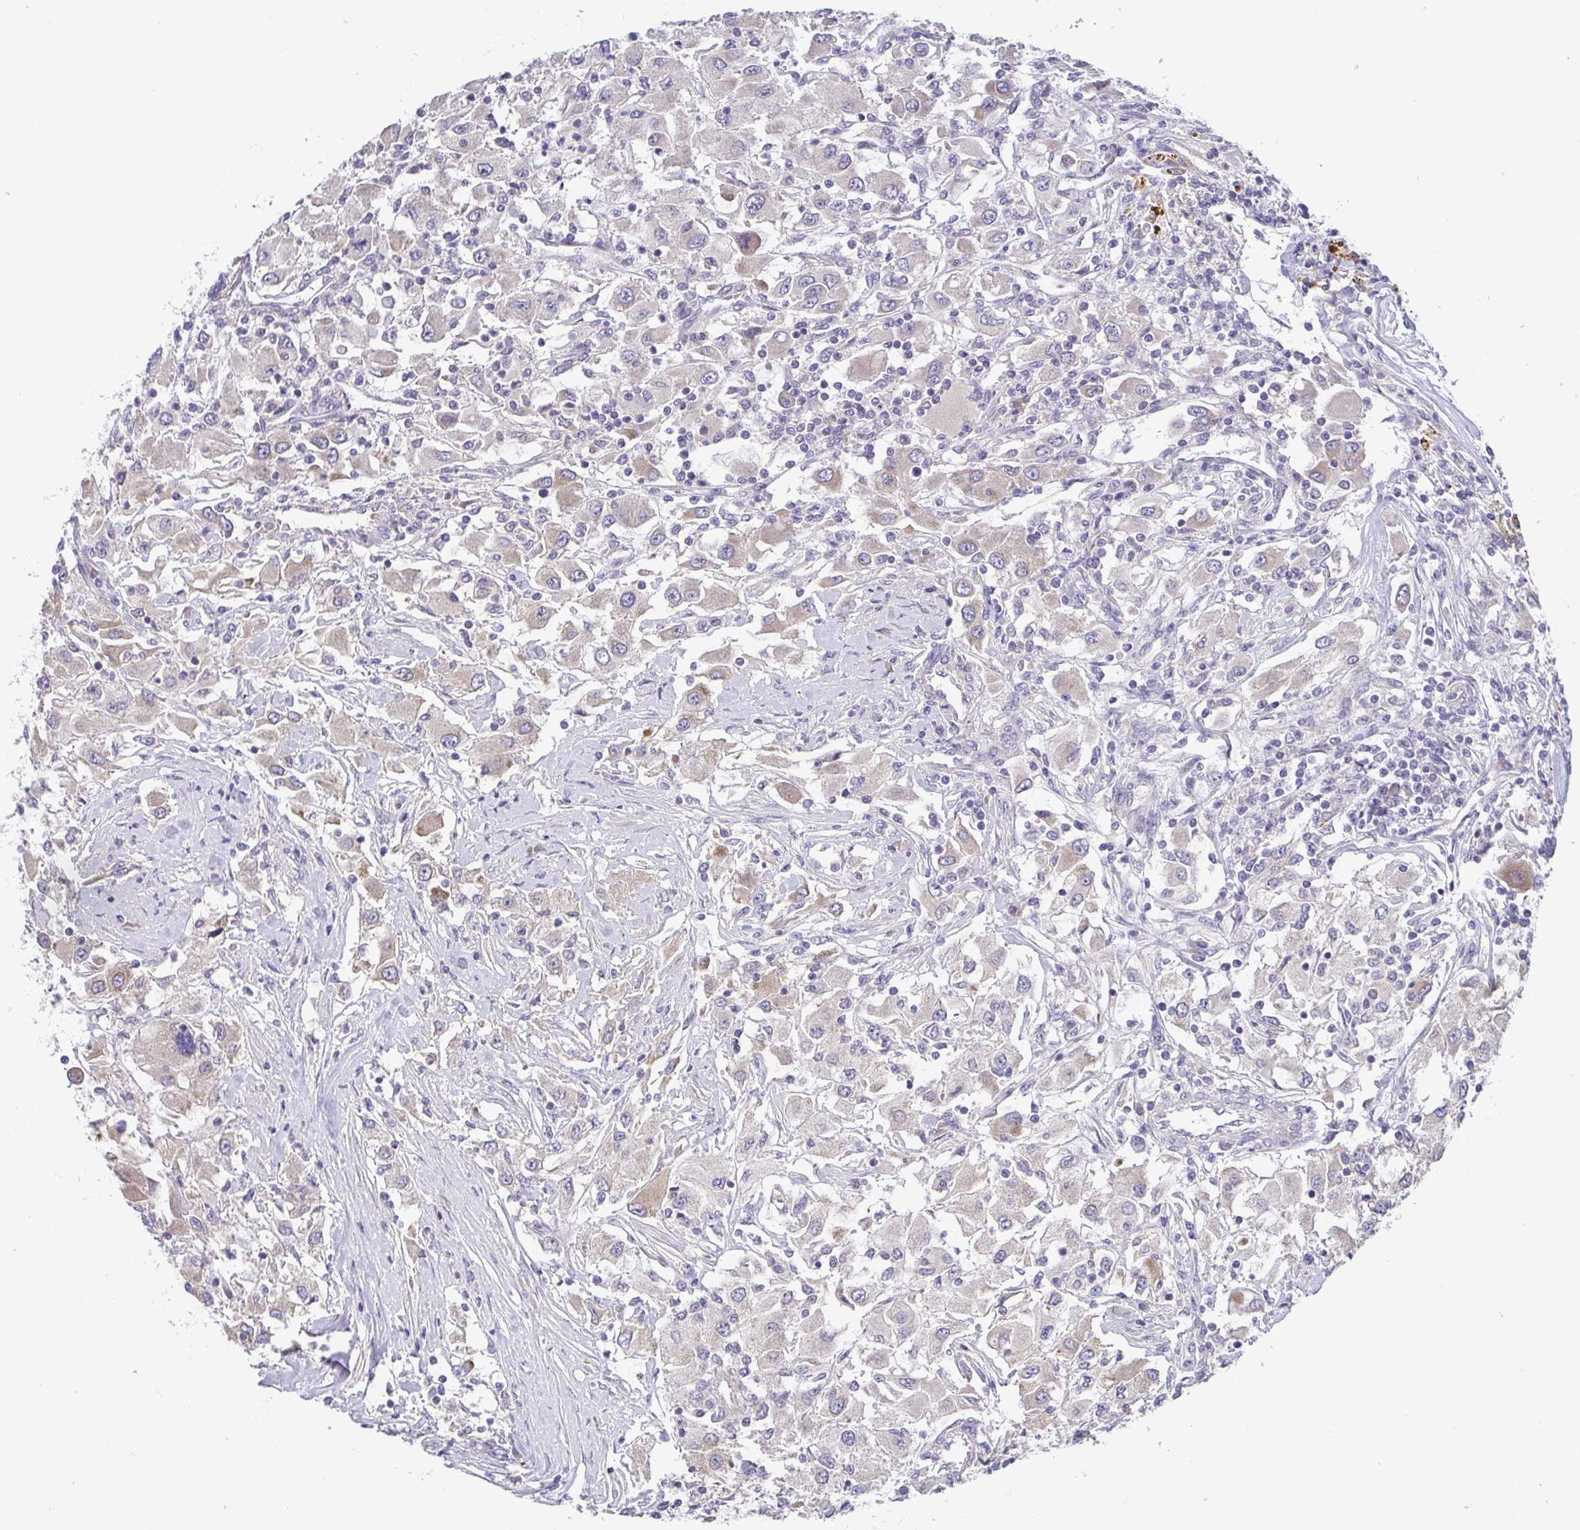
{"staining": {"intensity": "weak", "quantity": "<25%", "location": "cytoplasmic/membranous"}, "tissue": "renal cancer", "cell_type": "Tumor cells", "image_type": "cancer", "snomed": [{"axis": "morphology", "description": "Adenocarcinoma, NOS"}, {"axis": "topography", "description": "Kidney"}], "caption": "Renal adenocarcinoma stained for a protein using IHC displays no expression tumor cells.", "gene": "LMF2", "patient": {"sex": "female", "age": 67}}